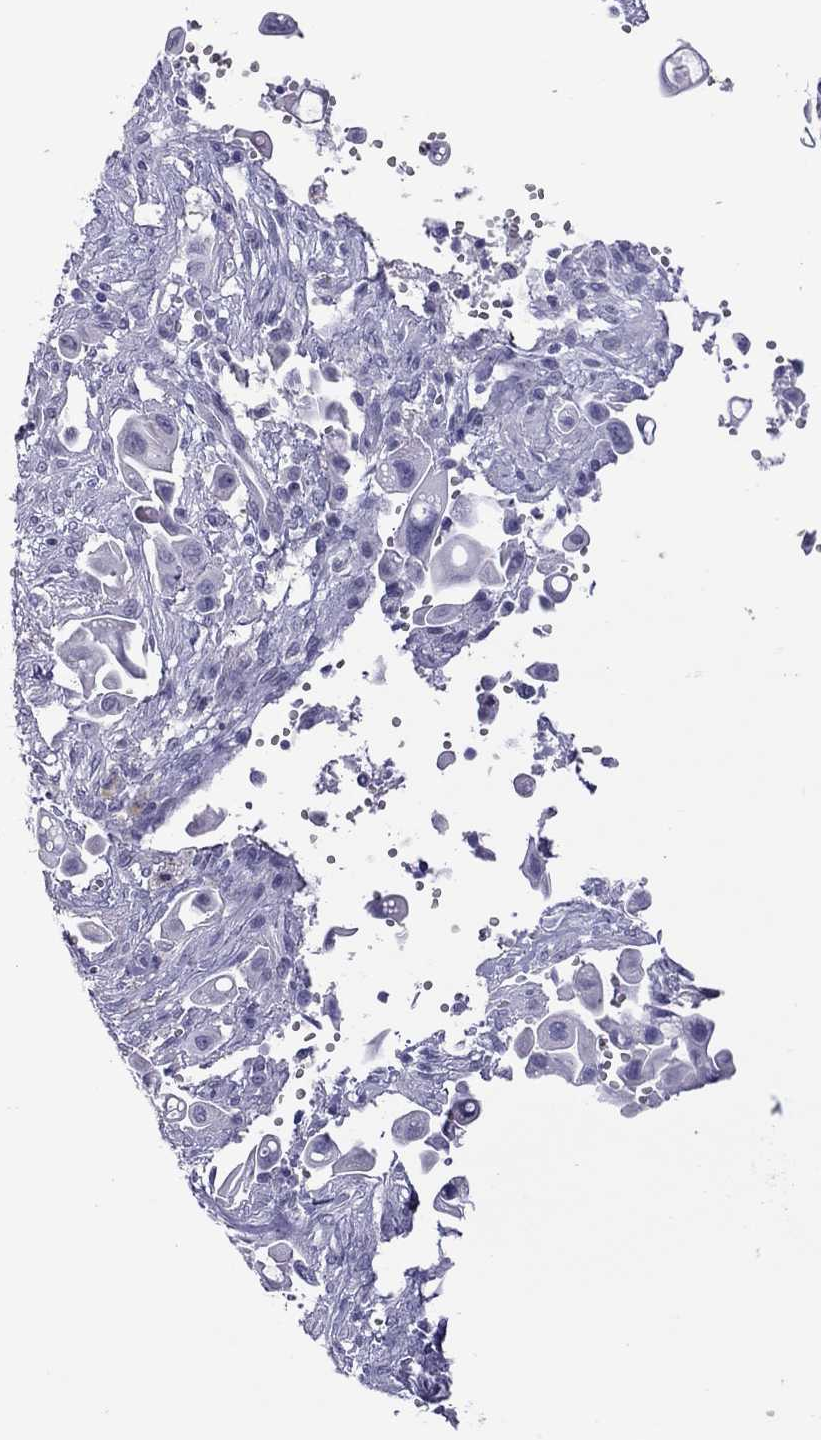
{"staining": {"intensity": "negative", "quantity": "none", "location": "none"}, "tissue": "pancreatic cancer", "cell_type": "Tumor cells", "image_type": "cancer", "snomed": [{"axis": "morphology", "description": "Adenocarcinoma, NOS"}, {"axis": "topography", "description": "Pancreas"}], "caption": "Immunohistochemistry (IHC) histopathology image of neoplastic tissue: human adenocarcinoma (pancreatic) stained with DAB (3,3'-diaminobenzidine) shows no significant protein expression in tumor cells.", "gene": "CHRNB3", "patient": {"sex": "male", "age": 50}}